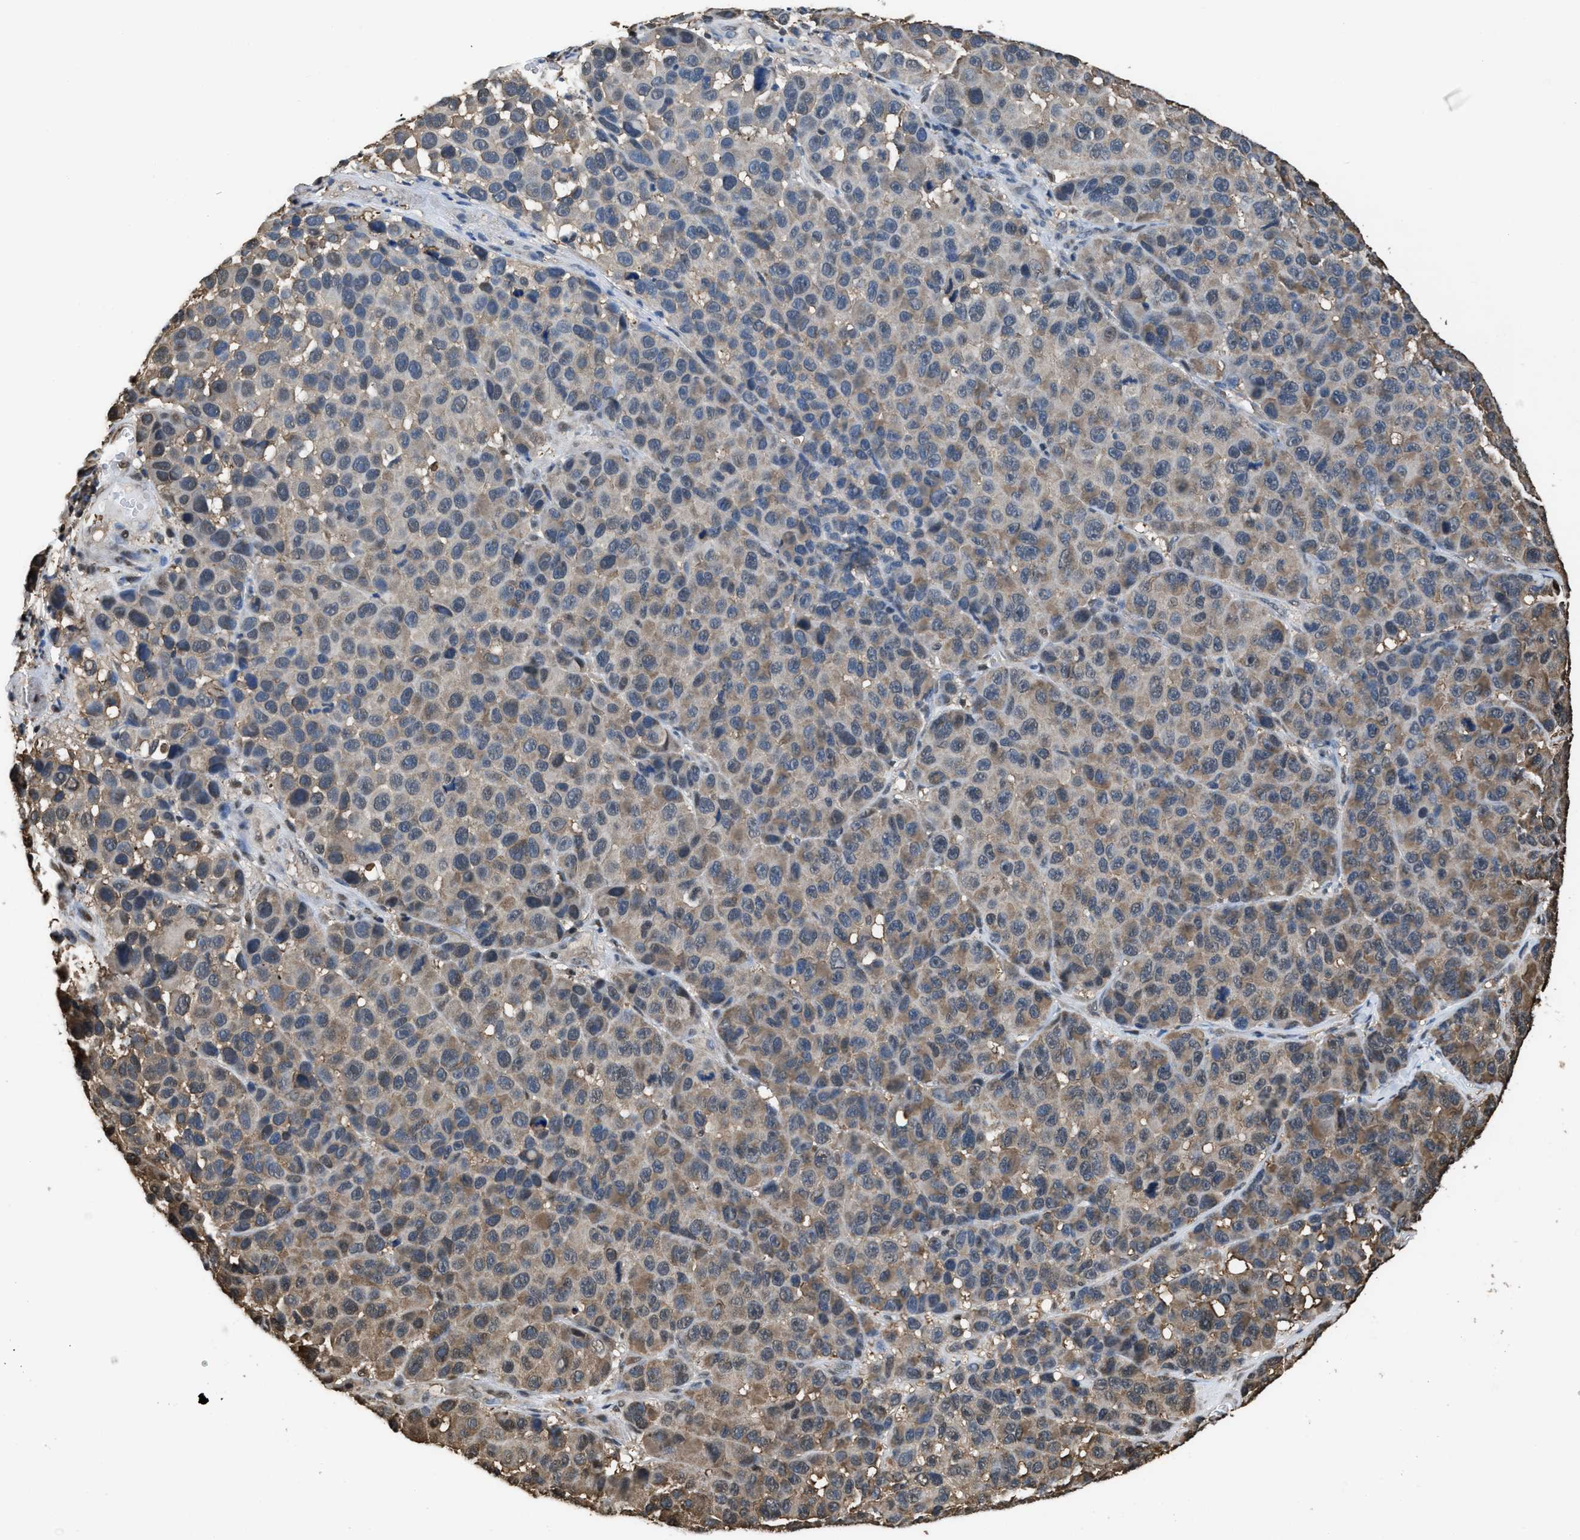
{"staining": {"intensity": "weak", "quantity": "25%-75%", "location": "cytoplasmic/membranous"}, "tissue": "melanoma", "cell_type": "Tumor cells", "image_type": "cancer", "snomed": [{"axis": "morphology", "description": "Malignant melanoma, NOS"}, {"axis": "topography", "description": "Skin"}], "caption": "Malignant melanoma was stained to show a protein in brown. There is low levels of weak cytoplasmic/membranous staining in approximately 25%-75% of tumor cells.", "gene": "FNTA", "patient": {"sex": "male", "age": 53}}